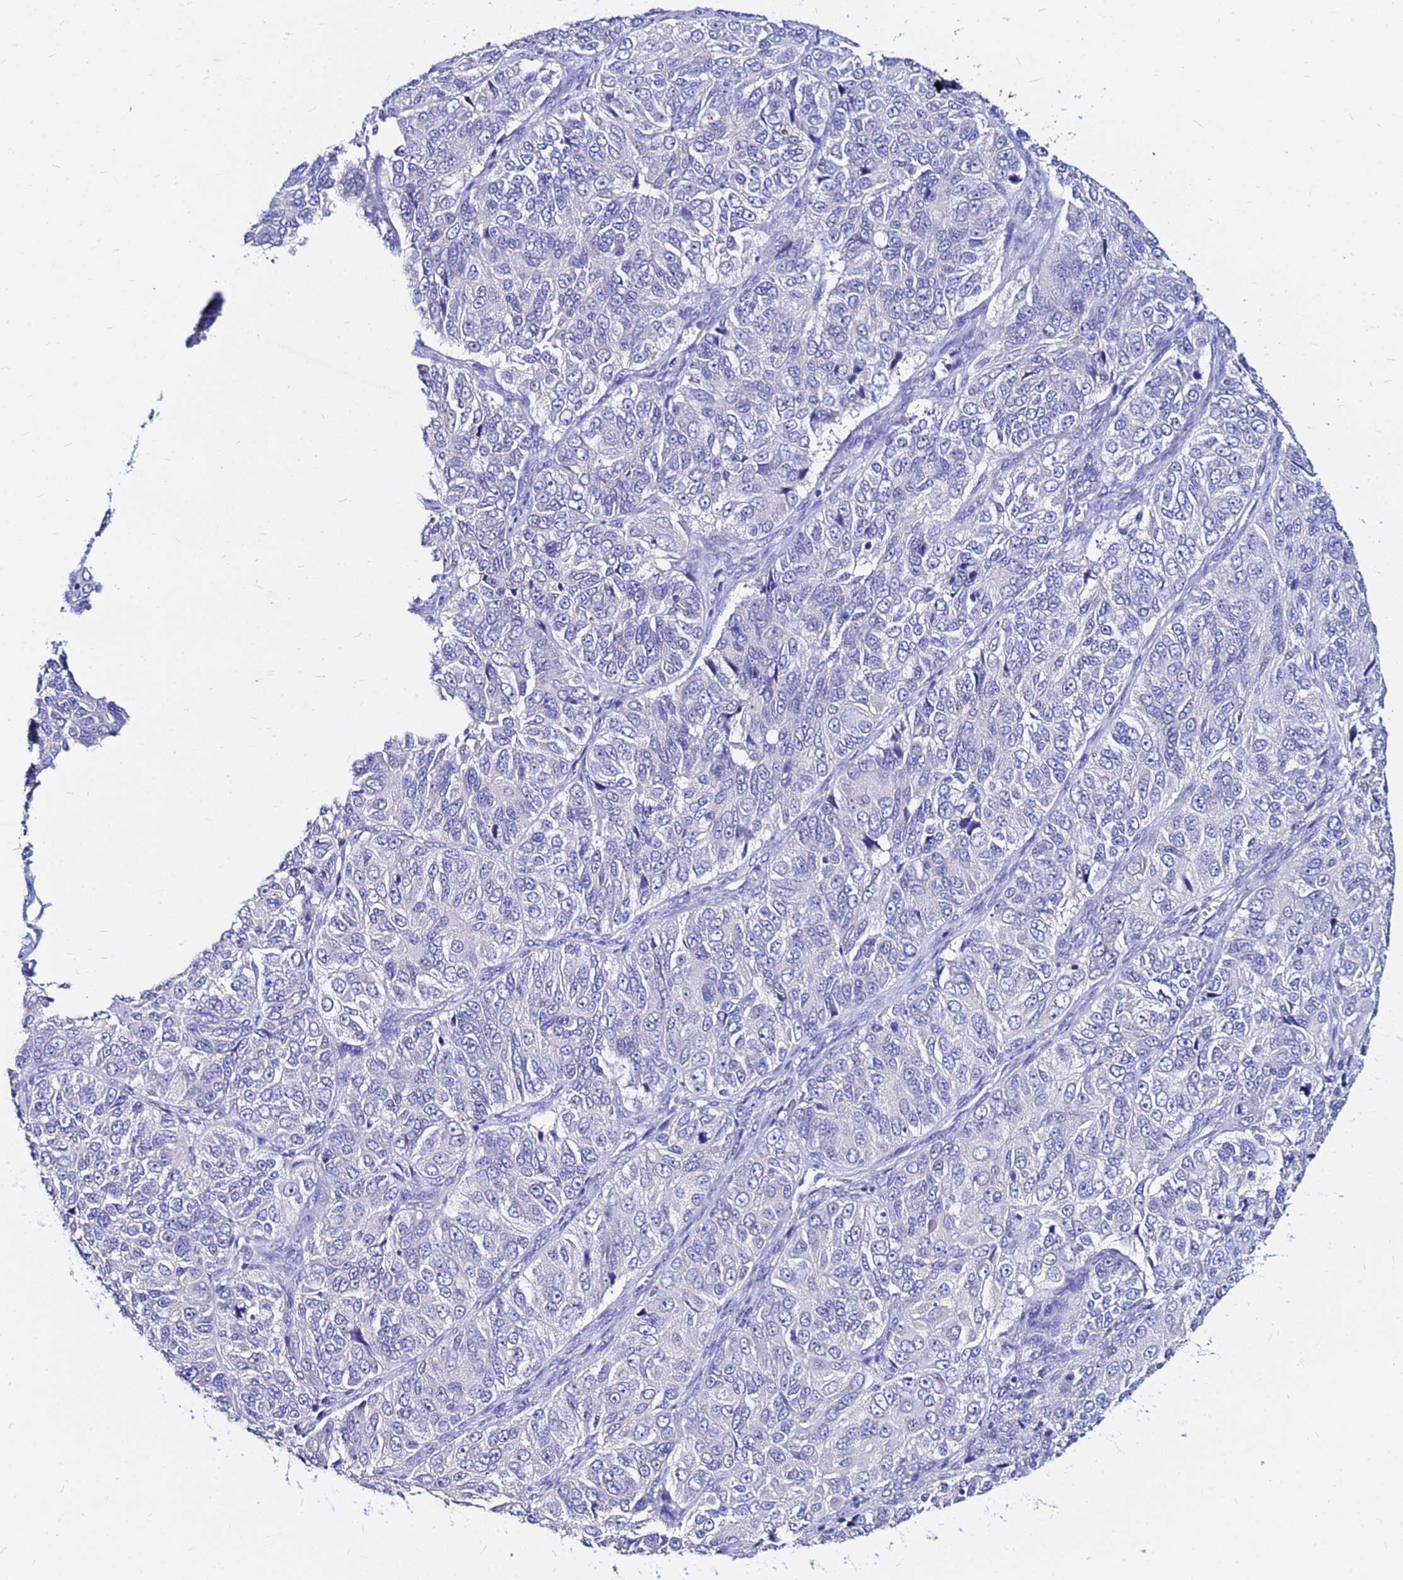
{"staining": {"intensity": "negative", "quantity": "none", "location": "none"}, "tissue": "ovarian cancer", "cell_type": "Tumor cells", "image_type": "cancer", "snomed": [{"axis": "morphology", "description": "Carcinoma, endometroid"}, {"axis": "topography", "description": "Ovary"}], "caption": "The histopathology image shows no significant expression in tumor cells of endometroid carcinoma (ovarian). (Stains: DAB immunohistochemistry (IHC) with hematoxylin counter stain, Microscopy: brightfield microscopy at high magnification).", "gene": "FAM183A", "patient": {"sex": "female", "age": 51}}